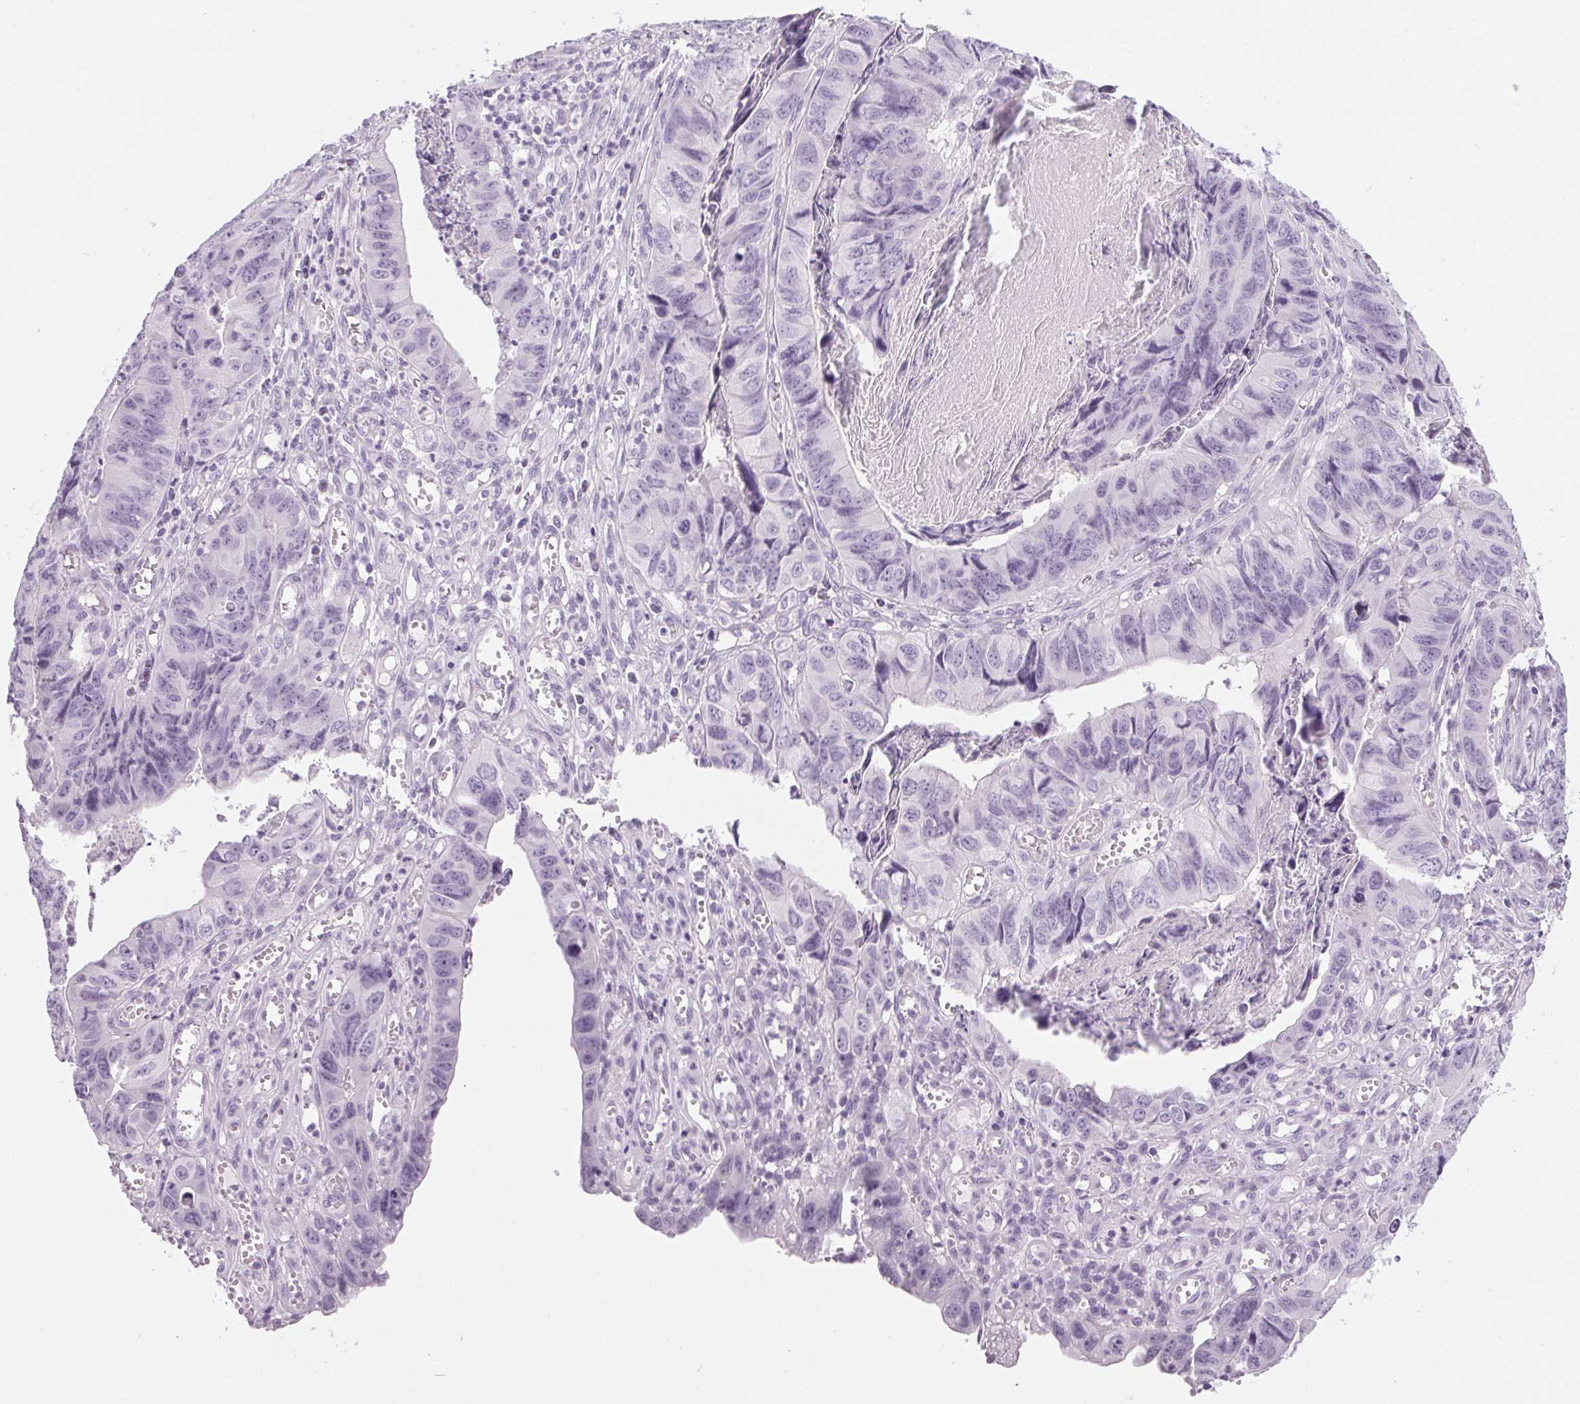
{"staining": {"intensity": "negative", "quantity": "none", "location": "none"}, "tissue": "stomach cancer", "cell_type": "Tumor cells", "image_type": "cancer", "snomed": [{"axis": "morphology", "description": "Adenocarcinoma, NOS"}, {"axis": "topography", "description": "Stomach, lower"}], "caption": "Tumor cells show no significant protein staining in stomach cancer. Nuclei are stained in blue.", "gene": "LRP2", "patient": {"sex": "male", "age": 77}}